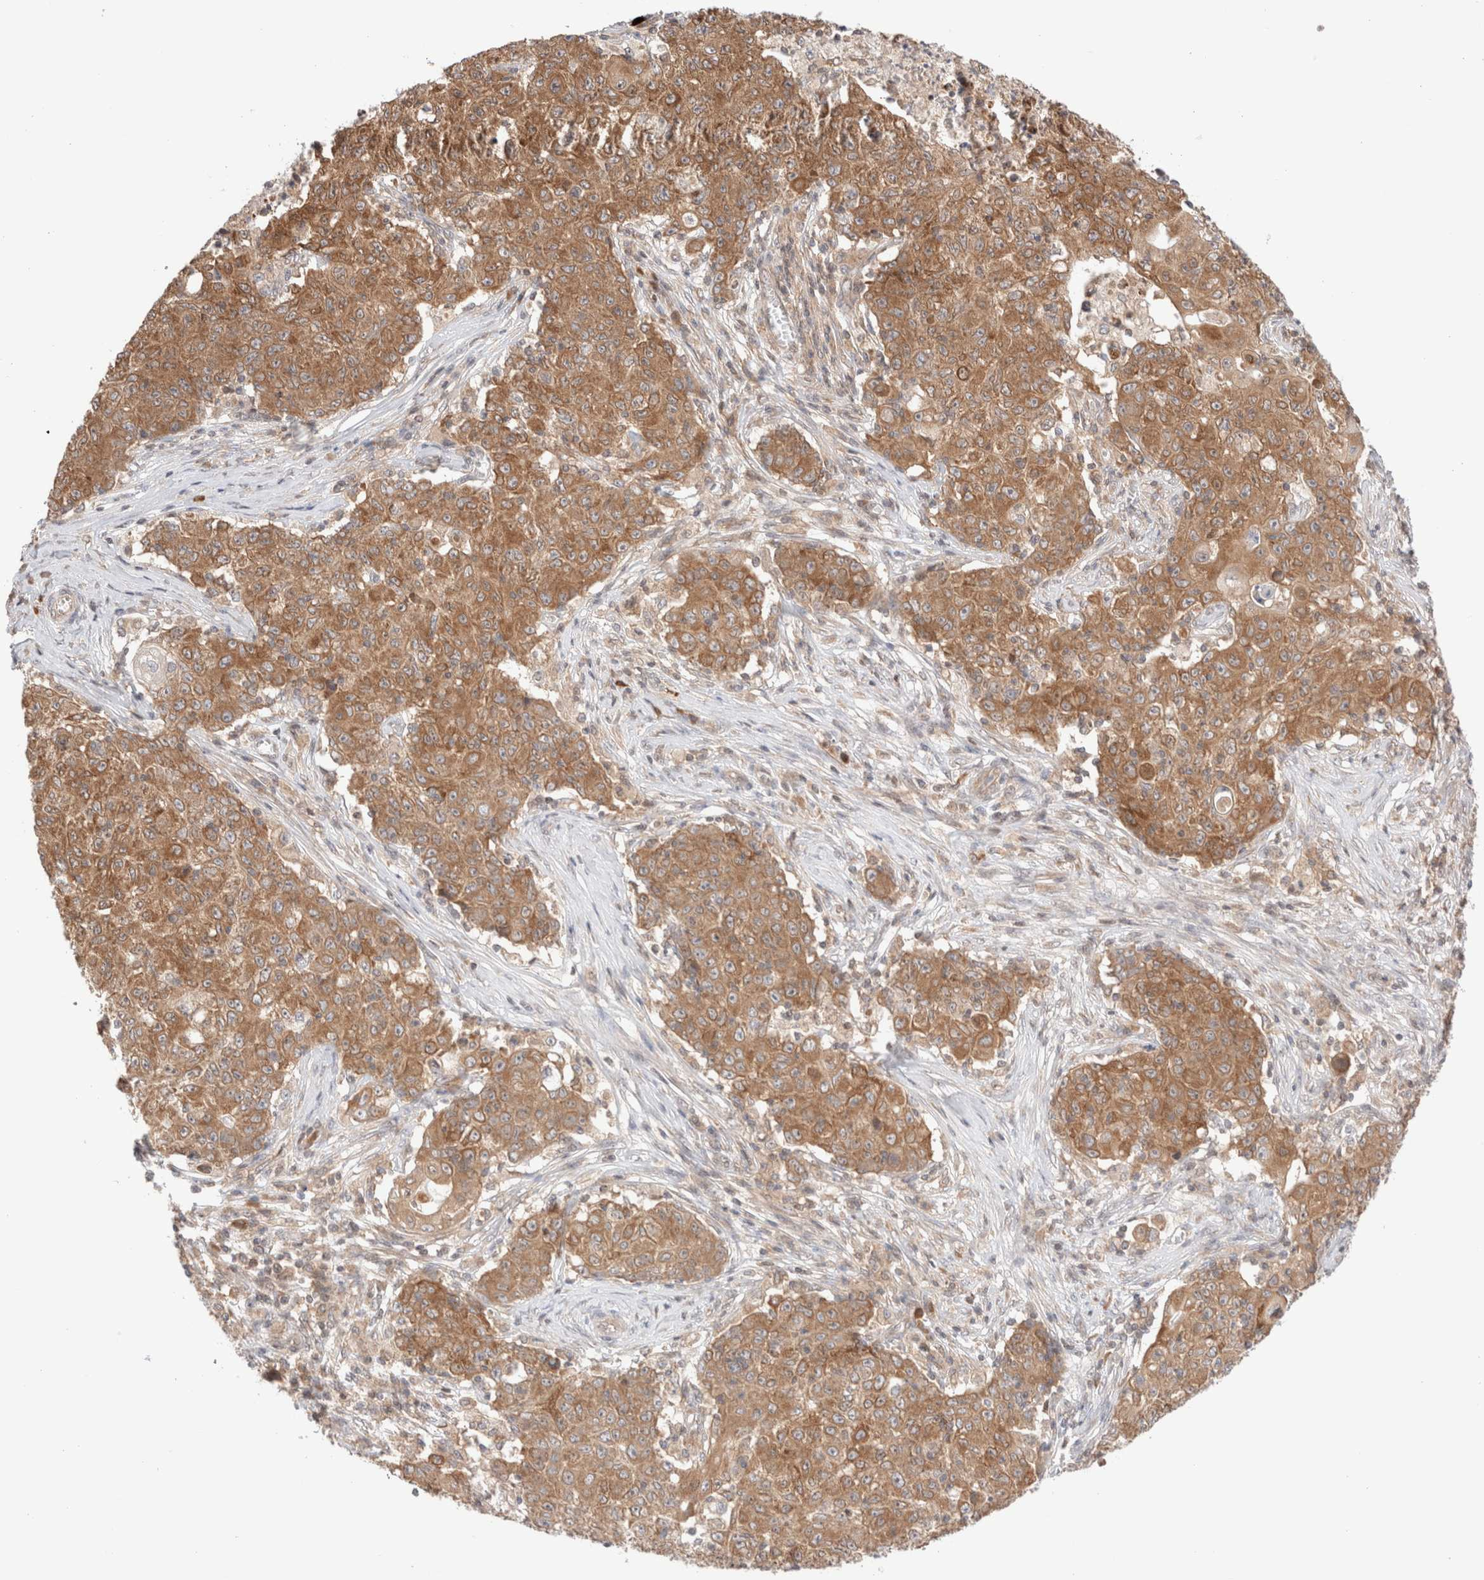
{"staining": {"intensity": "moderate", "quantity": ">75%", "location": "cytoplasmic/membranous"}, "tissue": "ovarian cancer", "cell_type": "Tumor cells", "image_type": "cancer", "snomed": [{"axis": "morphology", "description": "Carcinoma, endometroid"}, {"axis": "topography", "description": "Ovary"}], "caption": "Ovarian endometroid carcinoma was stained to show a protein in brown. There is medium levels of moderate cytoplasmic/membranous positivity in approximately >75% of tumor cells. The staining was performed using DAB to visualize the protein expression in brown, while the nuclei were stained in blue with hematoxylin (Magnification: 20x).", "gene": "XKR4", "patient": {"sex": "female", "age": 42}}